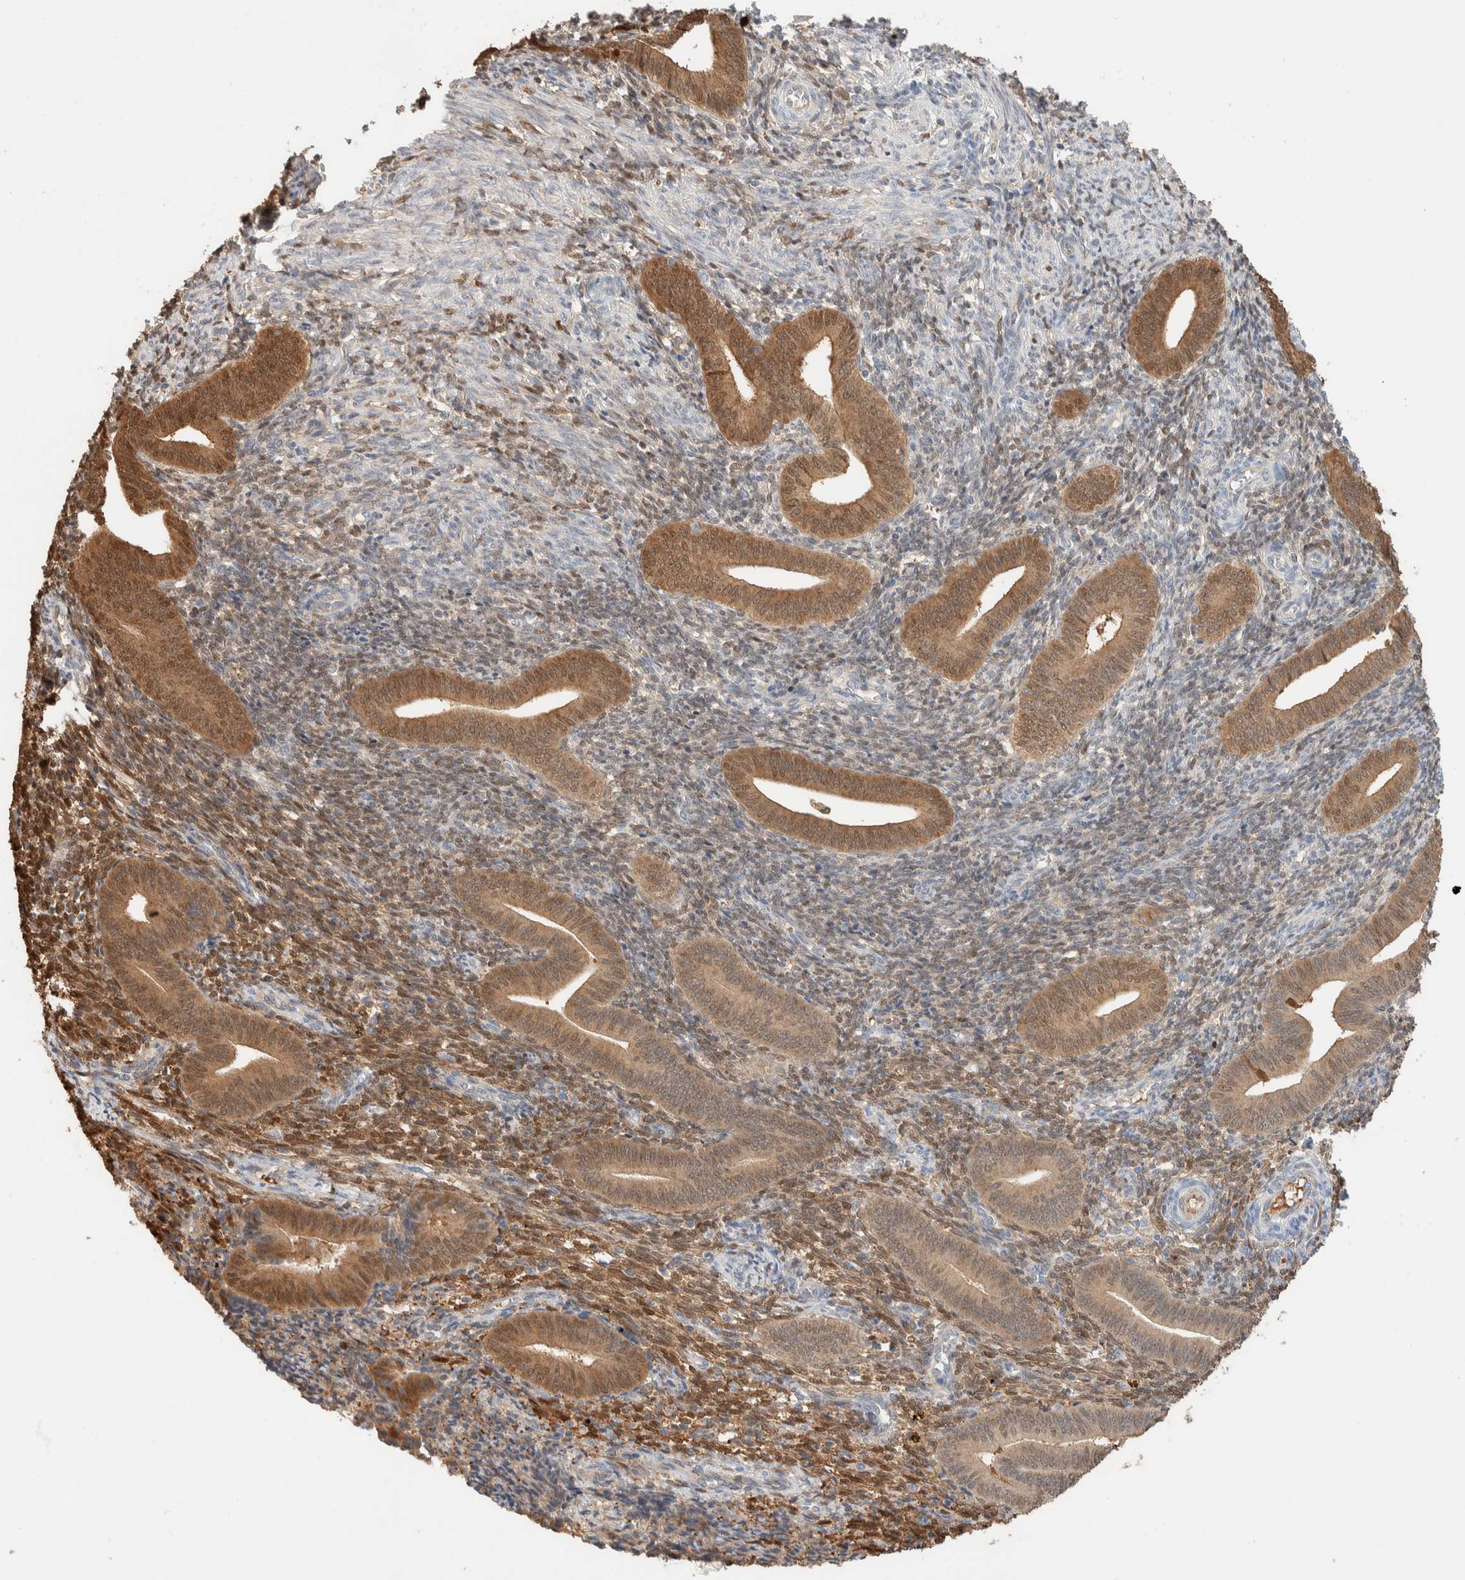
{"staining": {"intensity": "moderate", "quantity": ">75%", "location": "cytoplasmic/membranous,nuclear"}, "tissue": "endometrium", "cell_type": "Cells in endometrial stroma", "image_type": "normal", "snomed": [{"axis": "morphology", "description": "Normal tissue, NOS"}, {"axis": "topography", "description": "Uterus"}, {"axis": "topography", "description": "Endometrium"}], "caption": "The immunohistochemical stain shows moderate cytoplasmic/membranous,nuclear expression in cells in endometrial stroma of unremarkable endometrium.", "gene": "SETD4", "patient": {"sex": "female", "age": 33}}